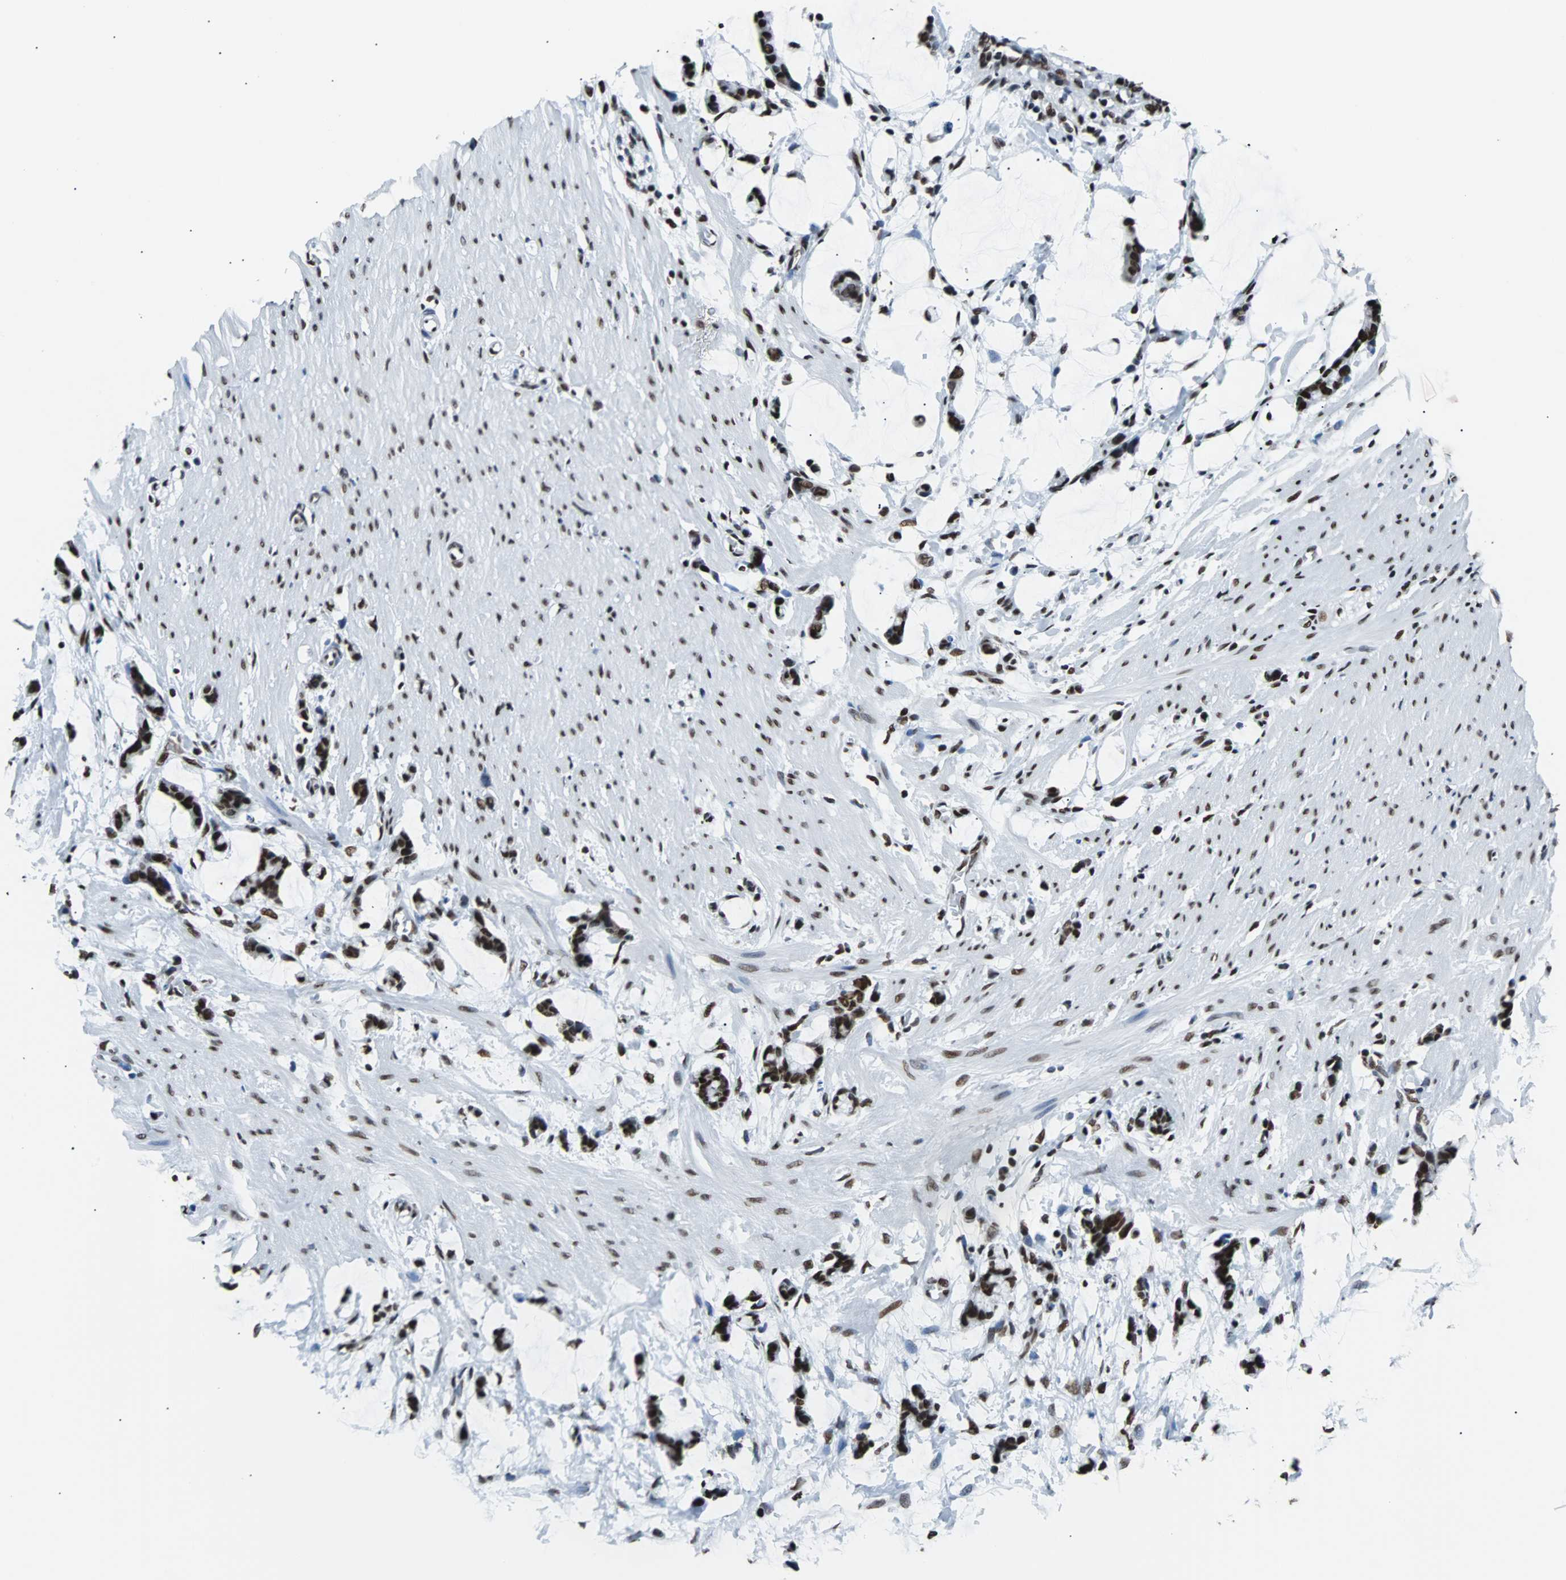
{"staining": {"intensity": "strong", "quantity": ">75%", "location": "nuclear"}, "tissue": "colorectal cancer", "cell_type": "Tumor cells", "image_type": "cancer", "snomed": [{"axis": "morphology", "description": "Adenocarcinoma, NOS"}, {"axis": "topography", "description": "Colon"}], "caption": "Tumor cells show strong nuclear staining in about >75% of cells in adenocarcinoma (colorectal).", "gene": "FUBP1", "patient": {"sex": "male", "age": 14}}